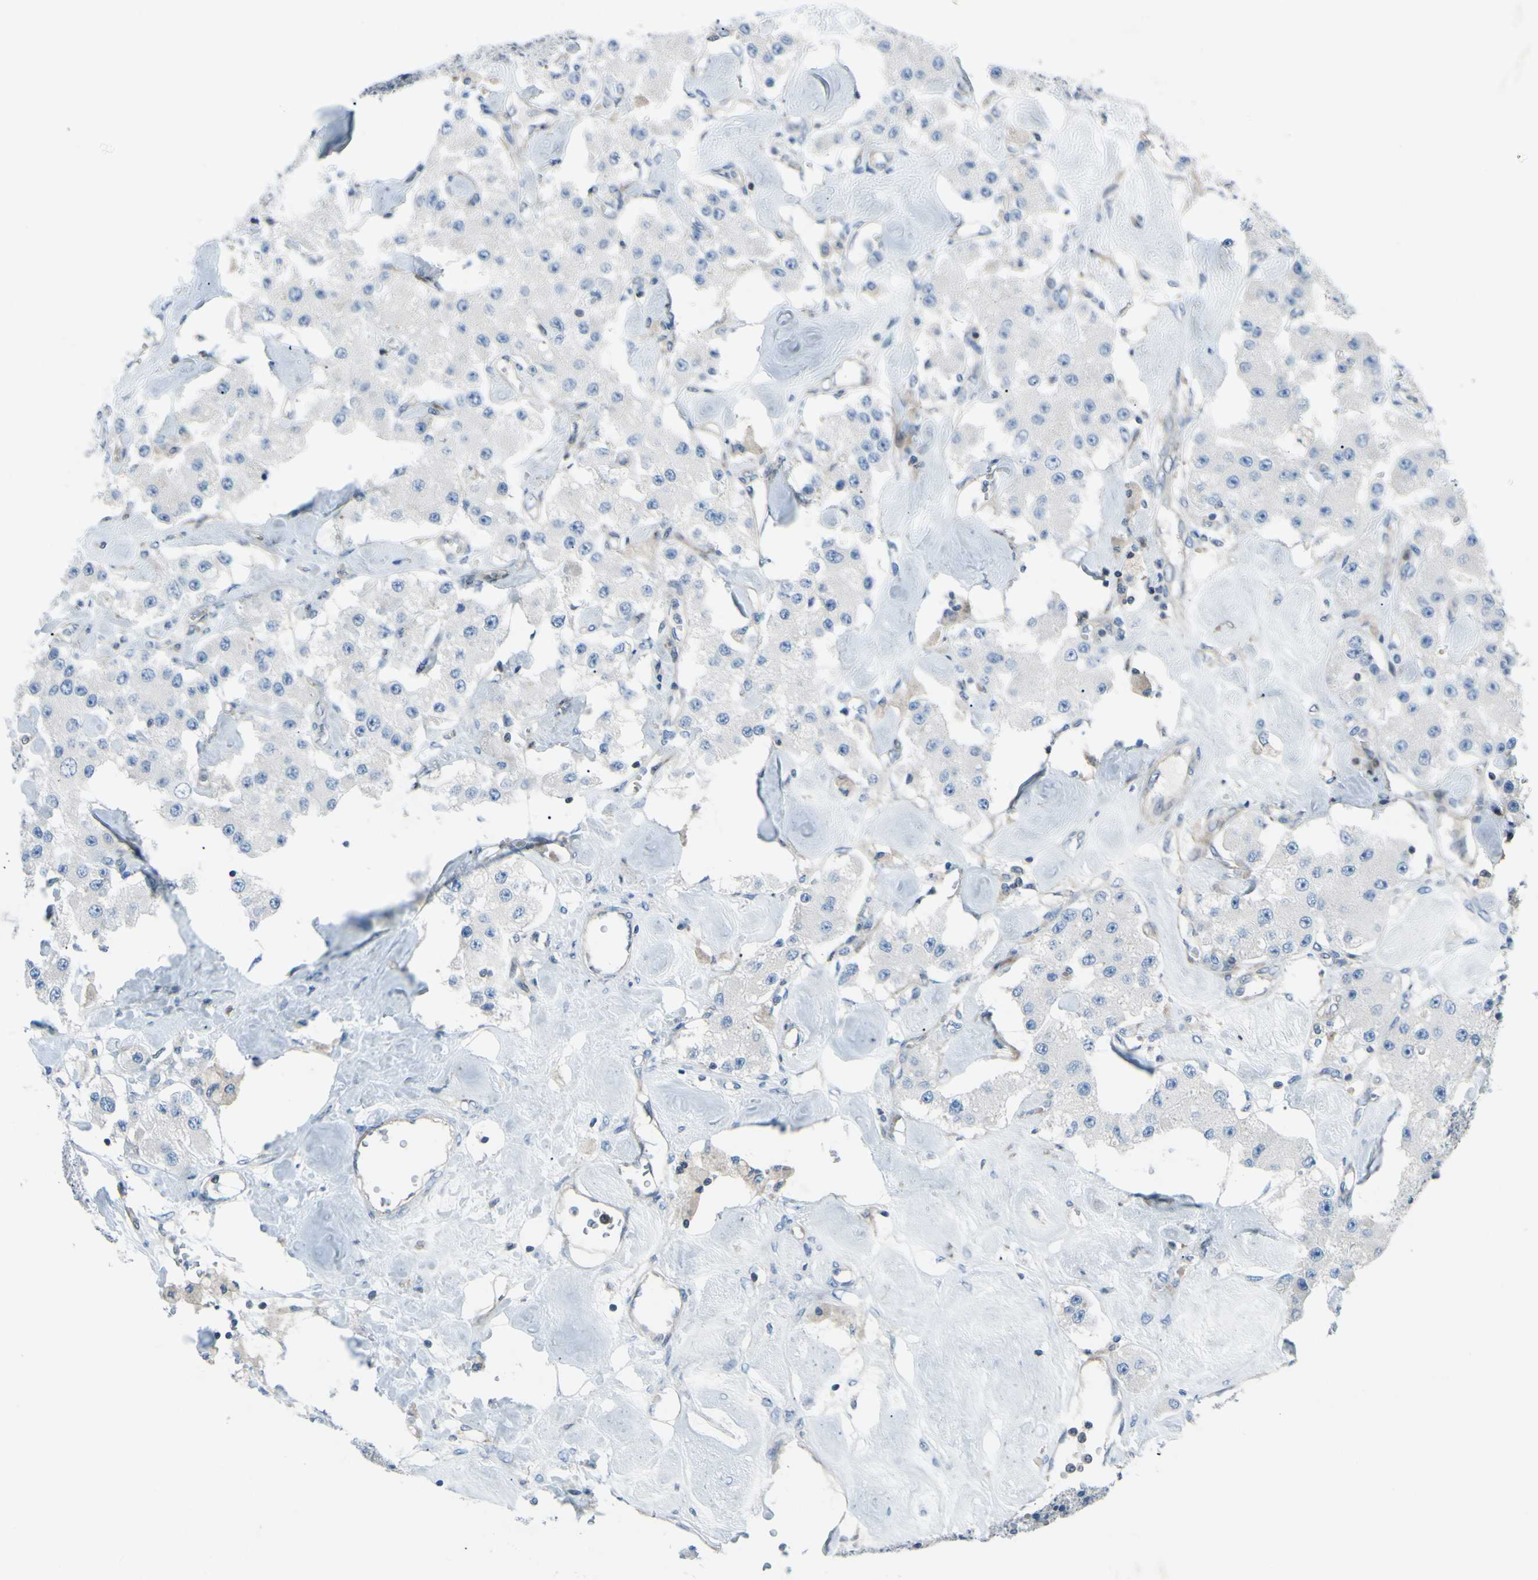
{"staining": {"intensity": "negative", "quantity": "none", "location": "none"}, "tissue": "carcinoid", "cell_type": "Tumor cells", "image_type": "cancer", "snomed": [{"axis": "morphology", "description": "Carcinoid, malignant, NOS"}, {"axis": "topography", "description": "Pancreas"}], "caption": "IHC histopathology image of human carcinoid stained for a protein (brown), which demonstrates no expression in tumor cells.", "gene": "PAK2", "patient": {"sex": "male", "age": 41}}